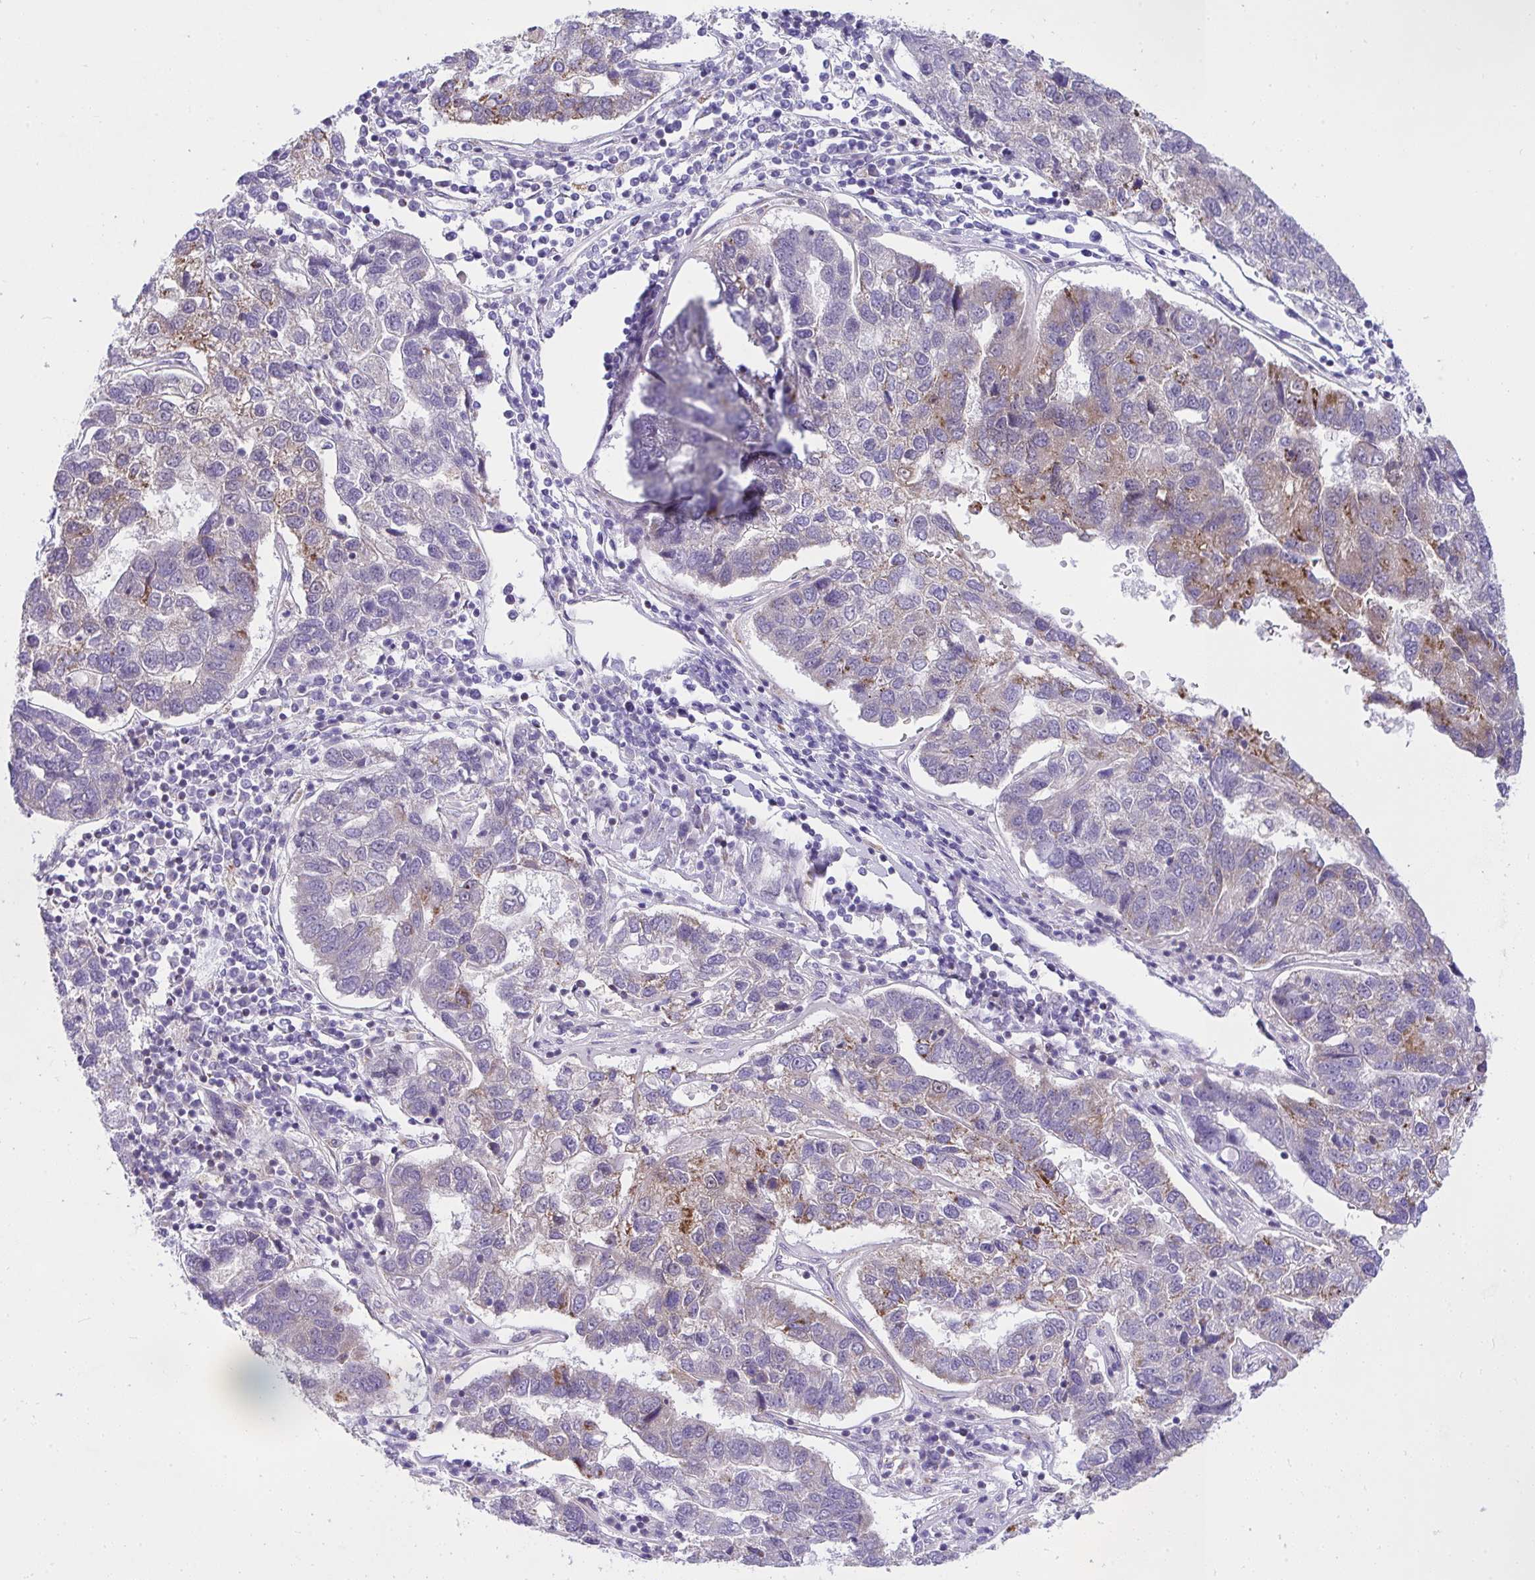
{"staining": {"intensity": "weak", "quantity": "<25%", "location": "cytoplasmic/membranous"}, "tissue": "pancreatic cancer", "cell_type": "Tumor cells", "image_type": "cancer", "snomed": [{"axis": "morphology", "description": "Adenocarcinoma, NOS"}, {"axis": "topography", "description": "Pancreas"}], "caption": "An image of pancreatic adenocarcinoma stained for a protein reveals no brown staining in tumor cells.", "gene": "CEP63", "patient": {"sex": "female", "age": 61}}